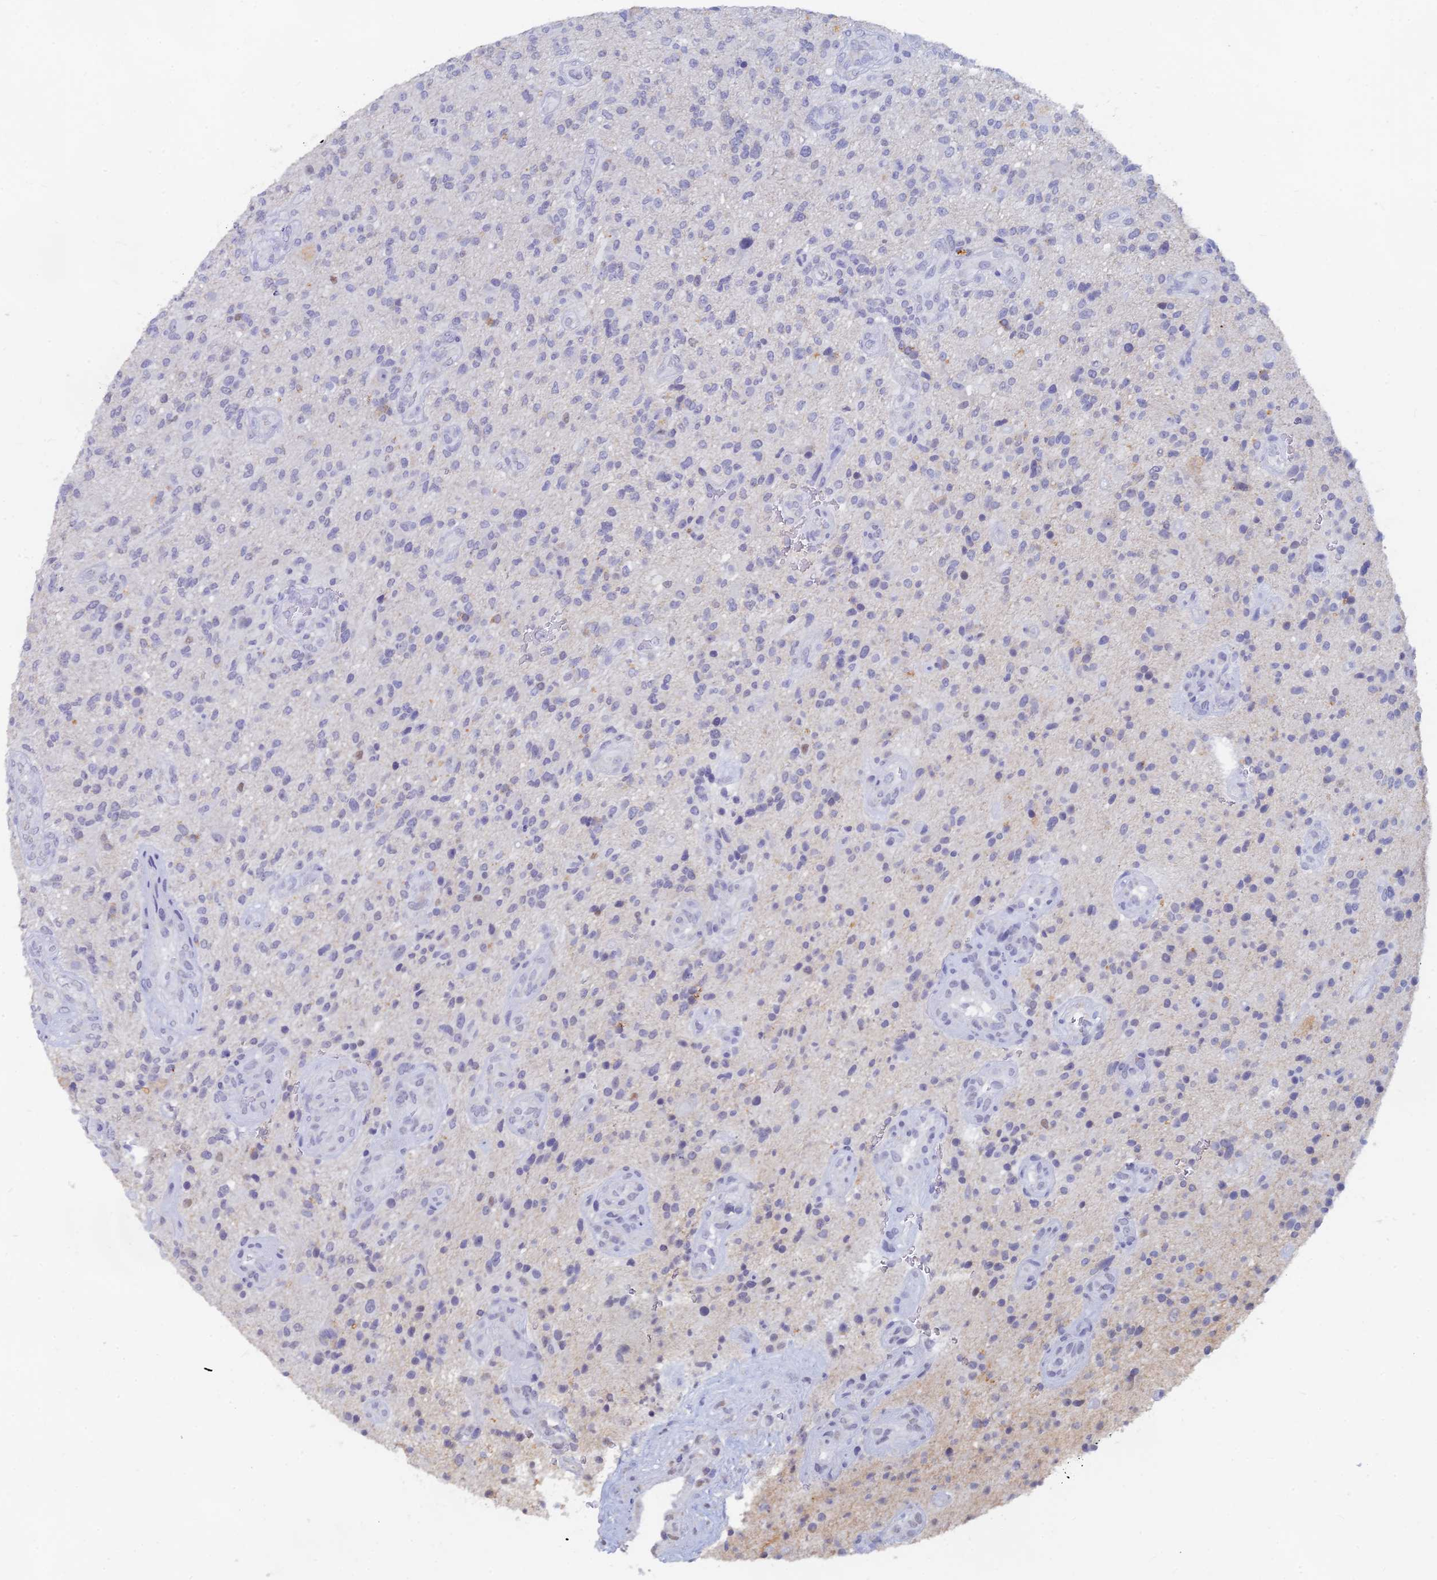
{"staining": {"intensity": "negative", "quantity": "none", "location": "none"}, "tissue": "glioma", "cell_type": "Tumor cells", "image_type": "cancer", "snomed": [{"axis": "morphology", "description": "Glioma, malignant, High grade"}, {"axis": "topography", "description": "Brain"}], "caption": "The photomicrograph displays no staining of tumor cells in high-grade glioma (malignant).", "gene": "LRIF1", "patient": {"sex": "male", "age": 47}}